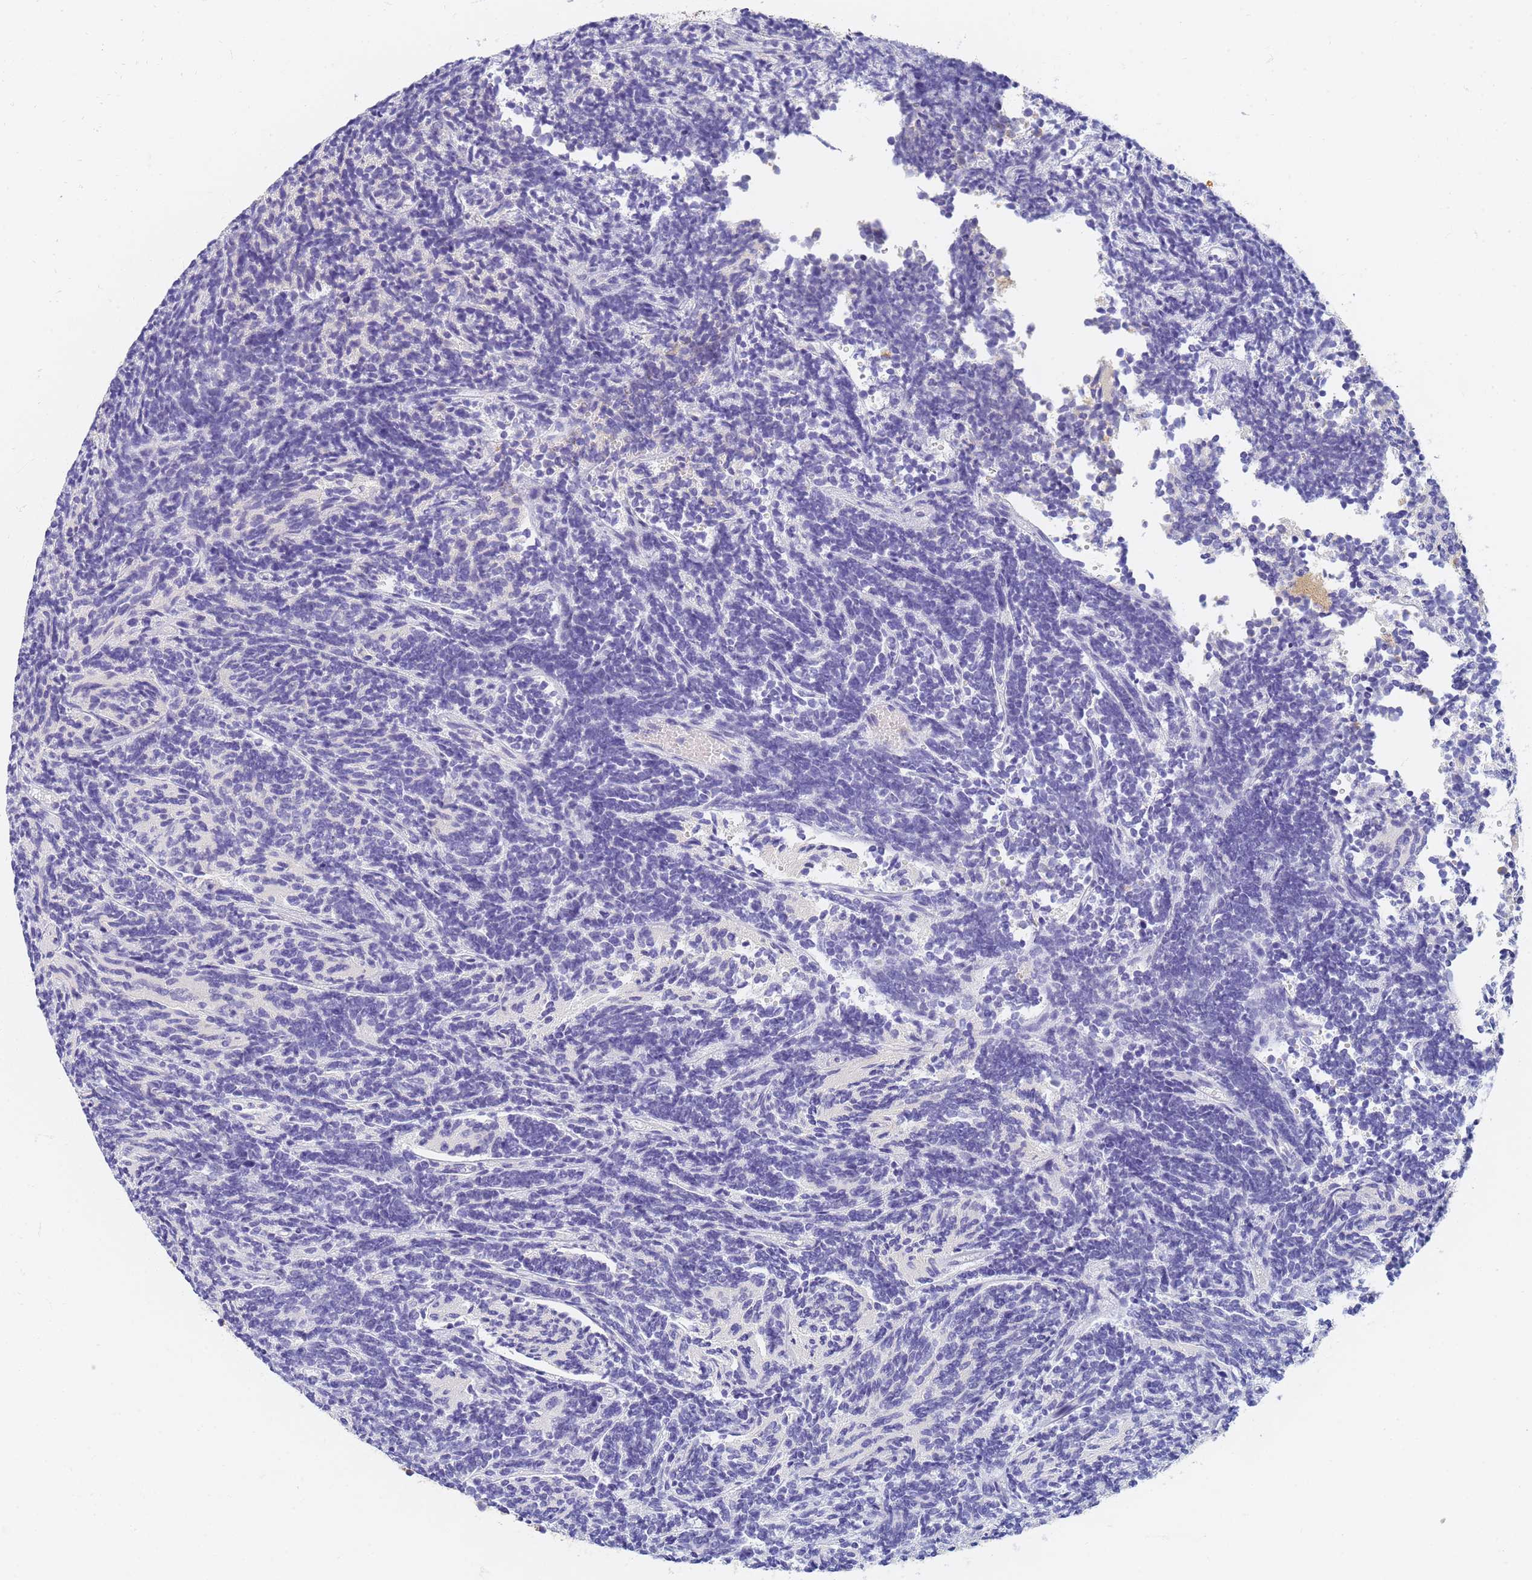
{"staining": {"intensity": "negative", "quantity": "none", "location": "none"}, "tissue": "glioma", "cell_type": "Tumor cells", "image_type": "cancer", "snomed": [{"axis": "morphology", "description": "Glioma, malignant, Low grade"}, {"axis": "topography", "description": "Brain"}], "caption": "Micrograph shows no protein positivity in tumor cells of glioma tissue.", "gene": "UTP23", "patient": {"sex": "female", "age": 1}}